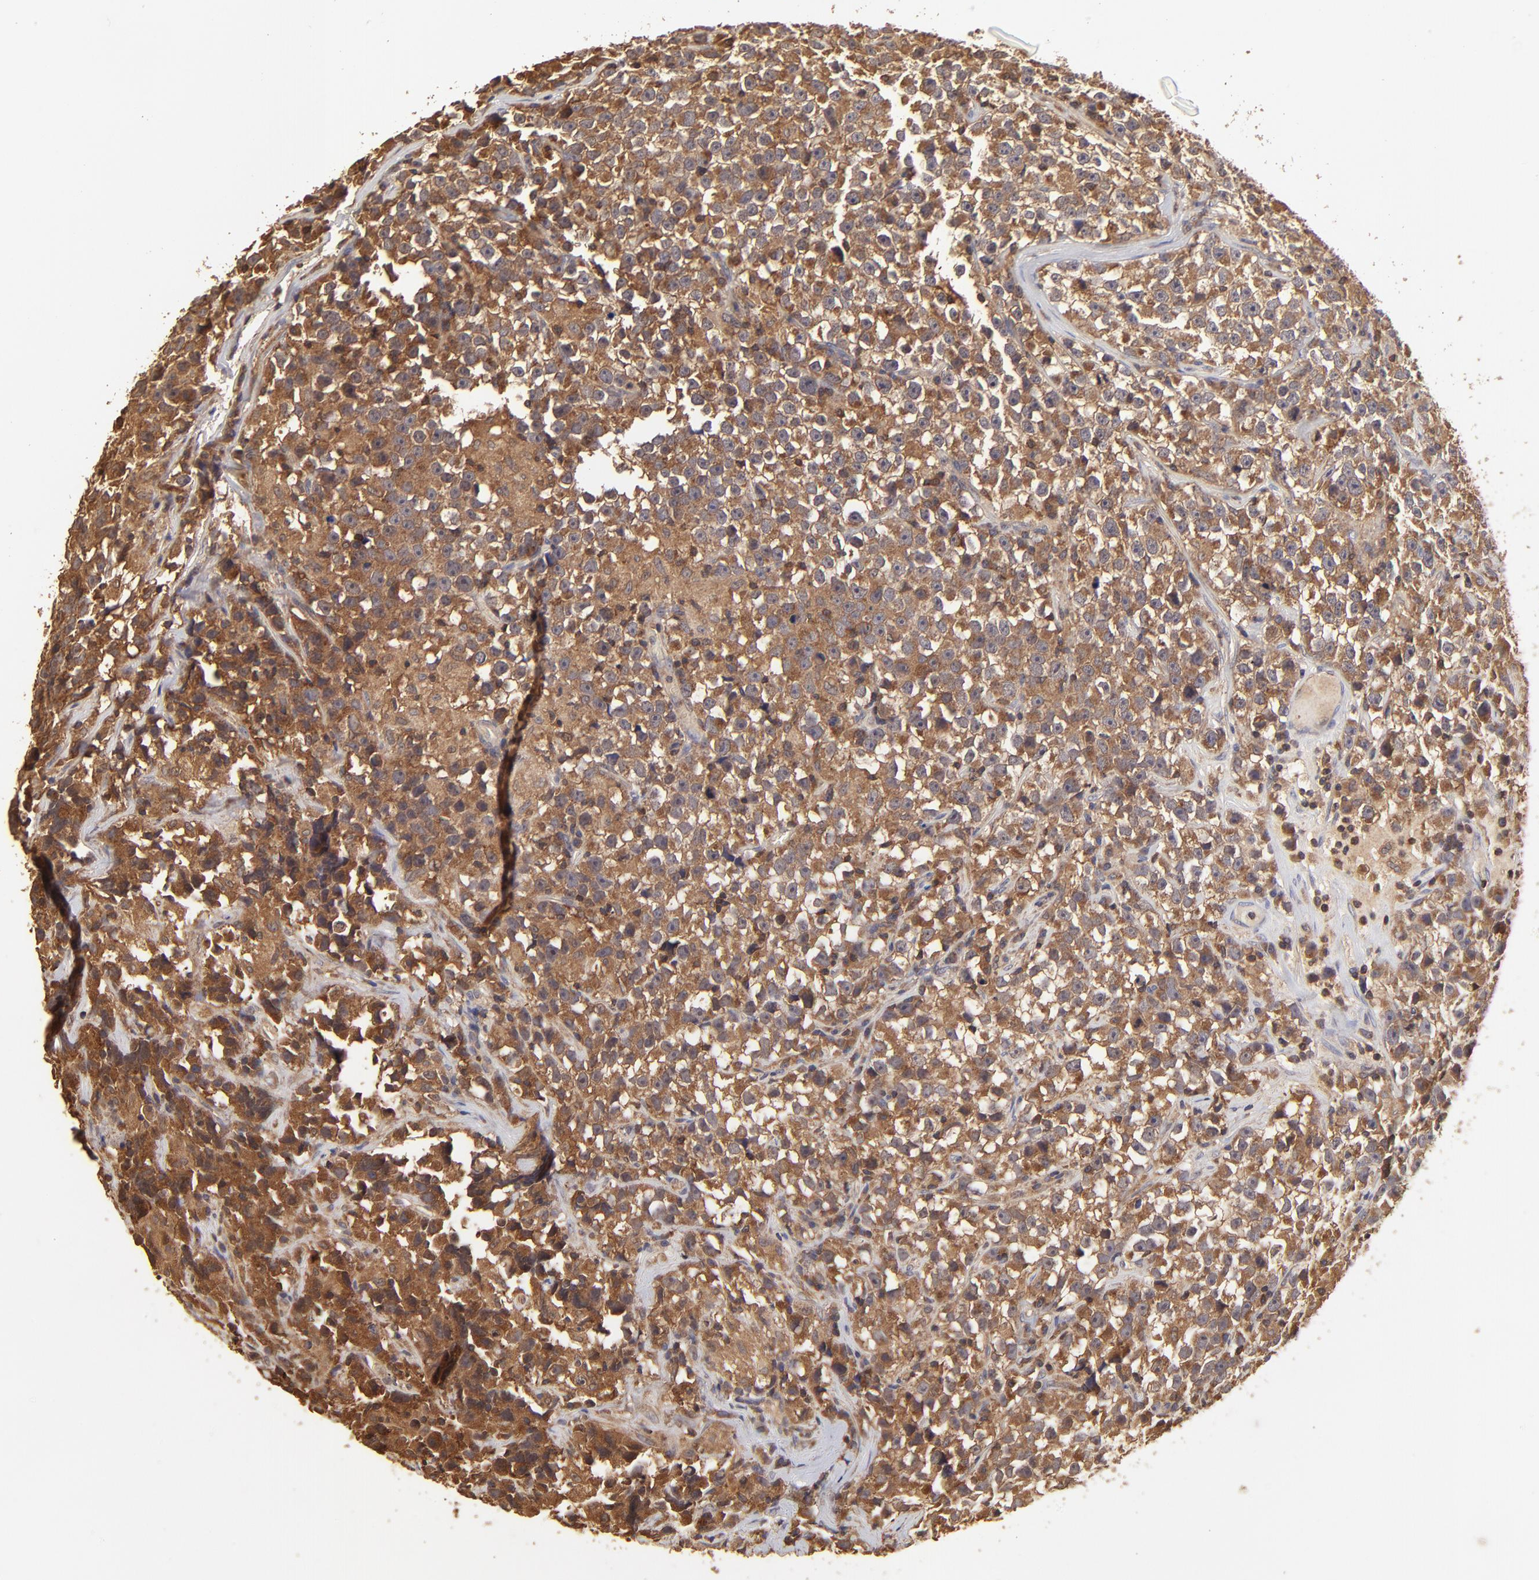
{"staining": {"intensity": "strong", "quantity": ">75%", "location": "cytoplasmic/membranous"}, "tissue": "testis cancer", "cell_type": "Tumor cells", "image_type": "cancer", "snomed": [{"axis": "morphology", "description": "Seminoma, NOS"}, {"axis": "topography", "description": "Testis"}], "caption": "A high-resolution micrograph shows immunohistochemistry staining of seminoma (testis), which shows strong cytoplasmic/membranous expression in about >75% of tumor cells. The protein is shown in brown color, while the nuclei are stained blue.", "gene": "STON2", "patient": {"sex": "male", "age": 33}}